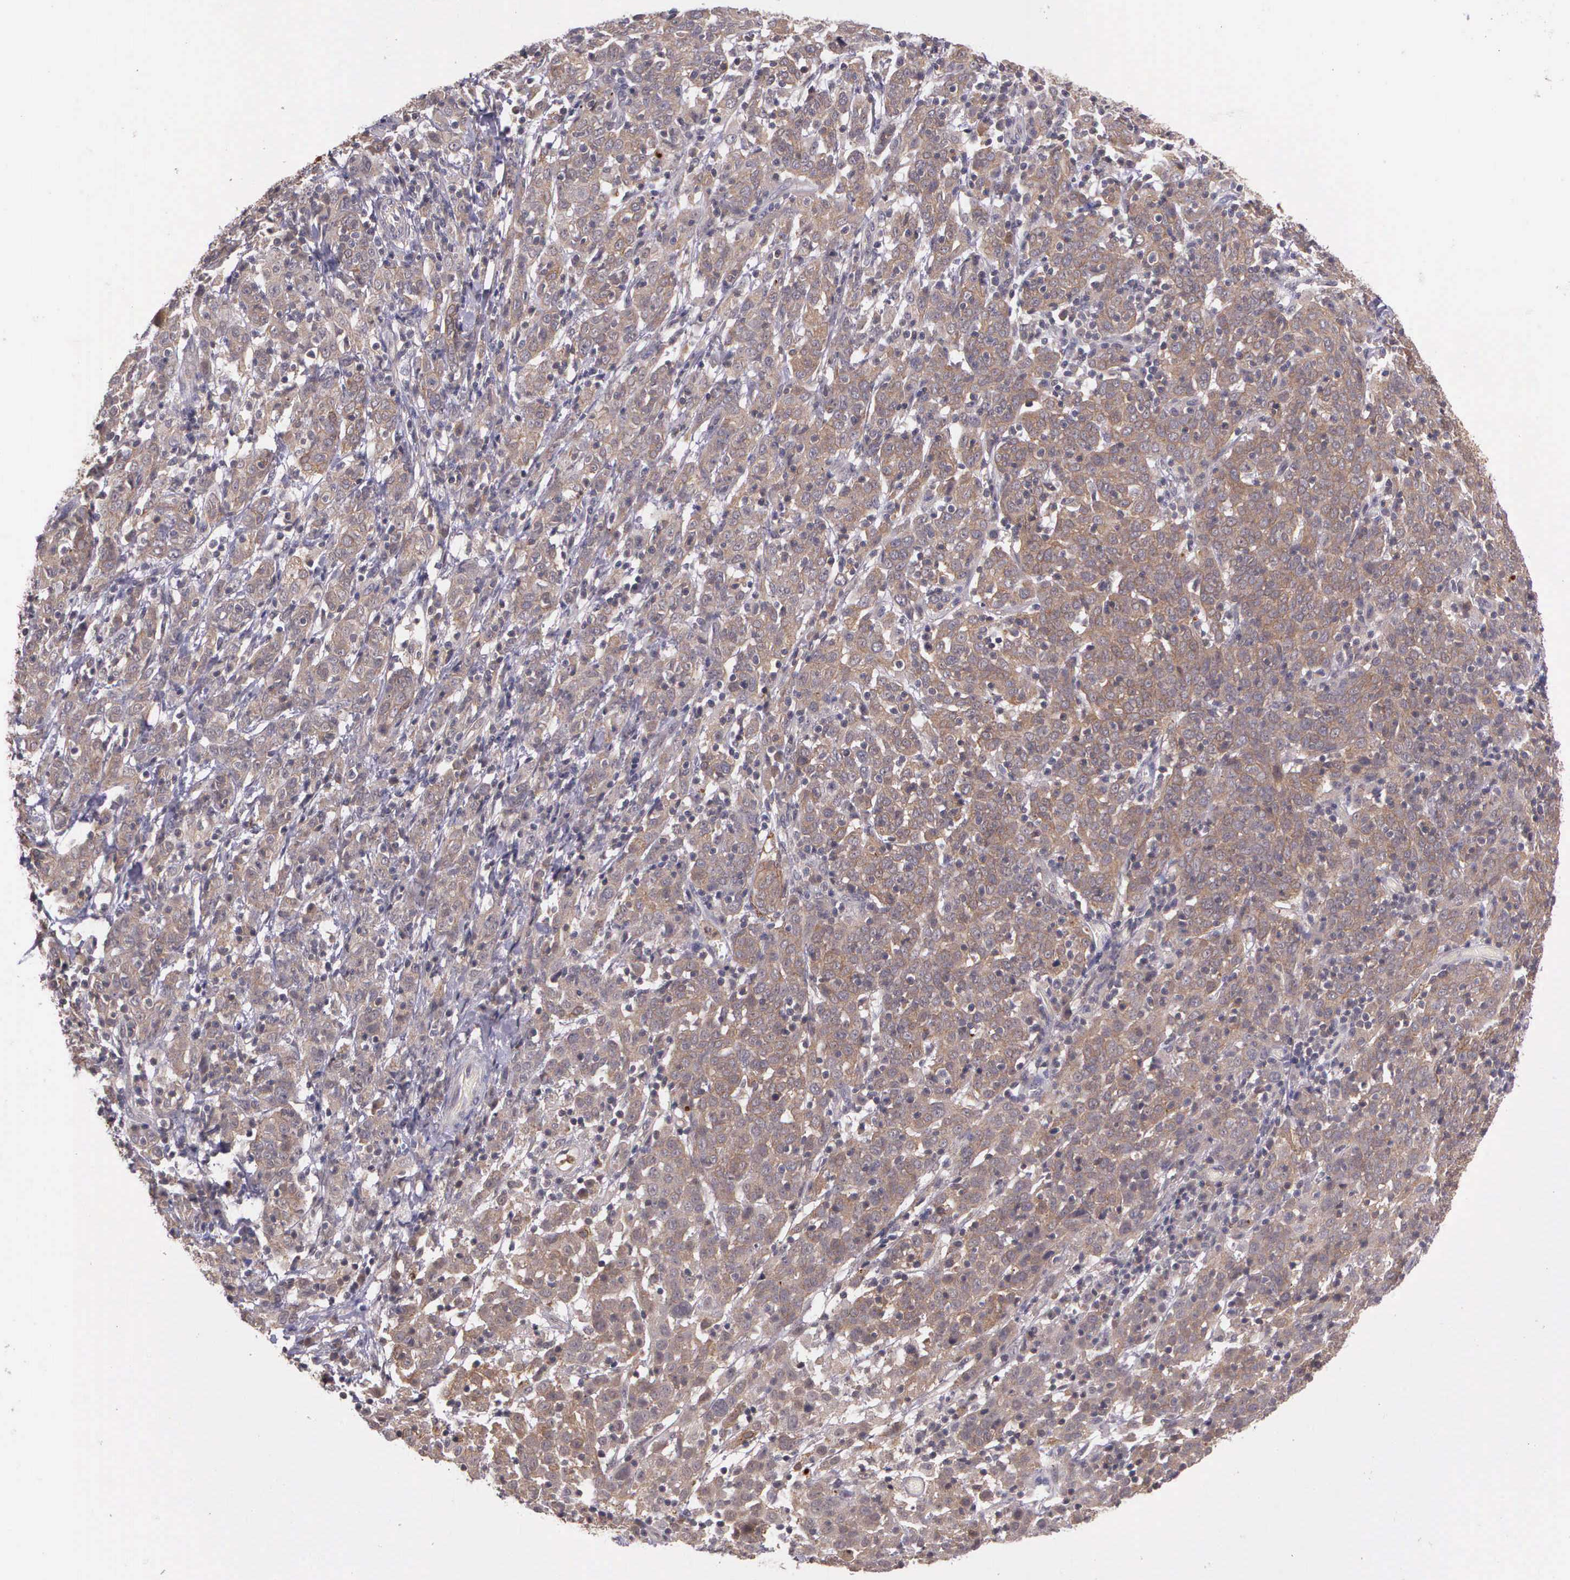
{"staining": {"intensity": "moderate", "quantity": ">75%", "location": "cytoplasmic/membranous"}, "tissue": "cervical cancer", "cell_type": "Tumor cells", "image_type": "cancer", "snomed": [{"axis": "morphology", "description": "Normal tissue, NOS"}, {"axis": "morphology", "description": "Squamous cell carcinoma, NOS"}, {"axis": "topography", "description": "Cervix"}], "caption": "Moderate cytoplasmic/membranous protein positivity is appreciated in approximately >75% of tumor cells in squamous cell carcinoma (cervical). (Brightfield microscopy of DAB IHC at high magnification).", "gene": "PRICKLE3", "patient": {"sex": "female", "age": 67}}